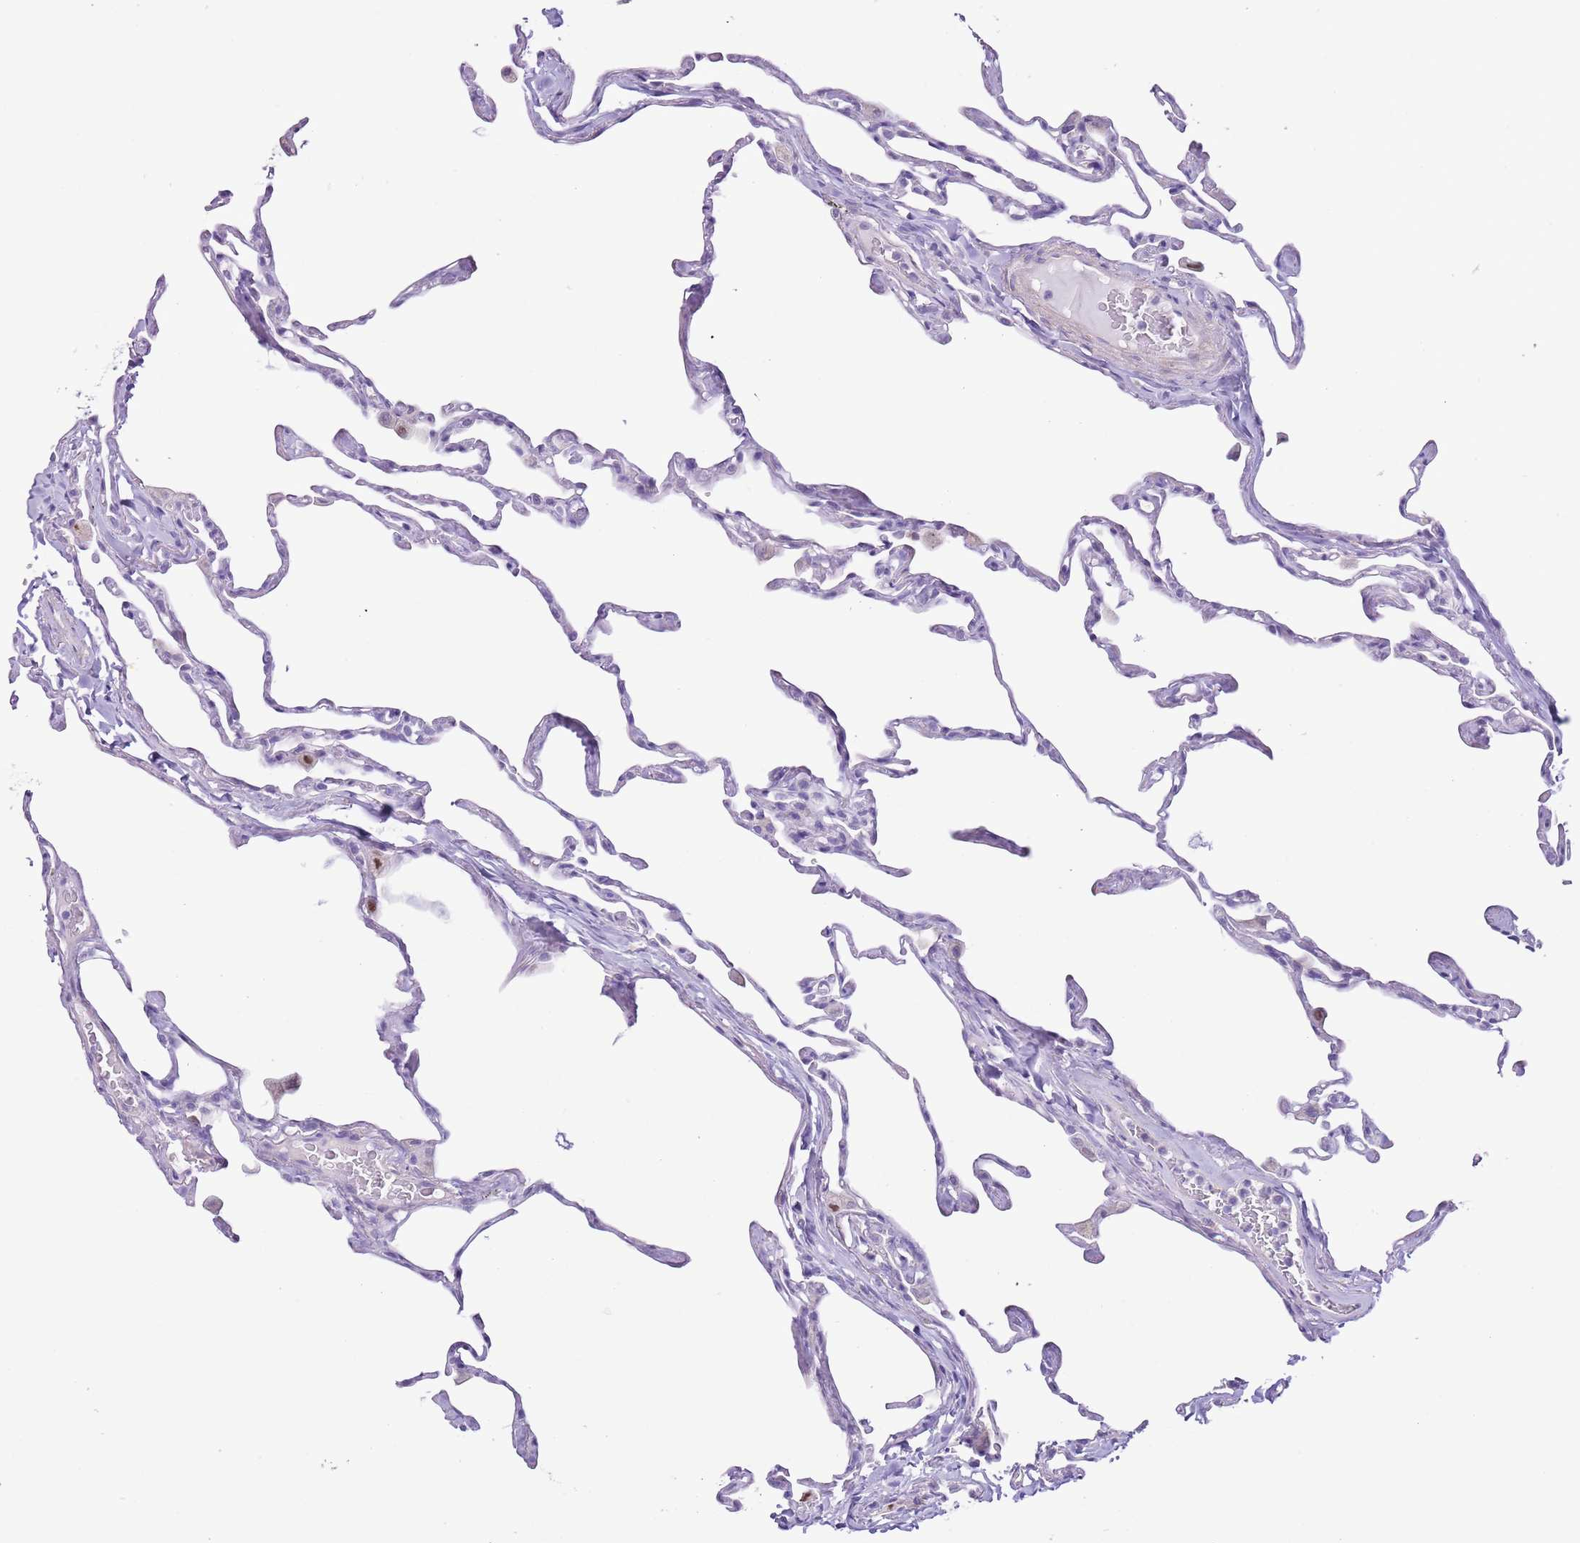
{"staining": {"intensity": "negative", "quantity": "none", "location": "none"}, "tissue": "lung", "cell_type": "Alveolar cells", "image_type": "normal", "snomed": [{"axis": "morphology", "description": "Normal tissue, NOS"}, {"axis": "topography", "description": "Lung"}], "caption": "IHC histopathology image of unremarkable human lung stained for a protein (brown), which displays no expression in alveolar cells.", "gene": "SLC7A14", "patient": {"sex": "male", "age": 65}}